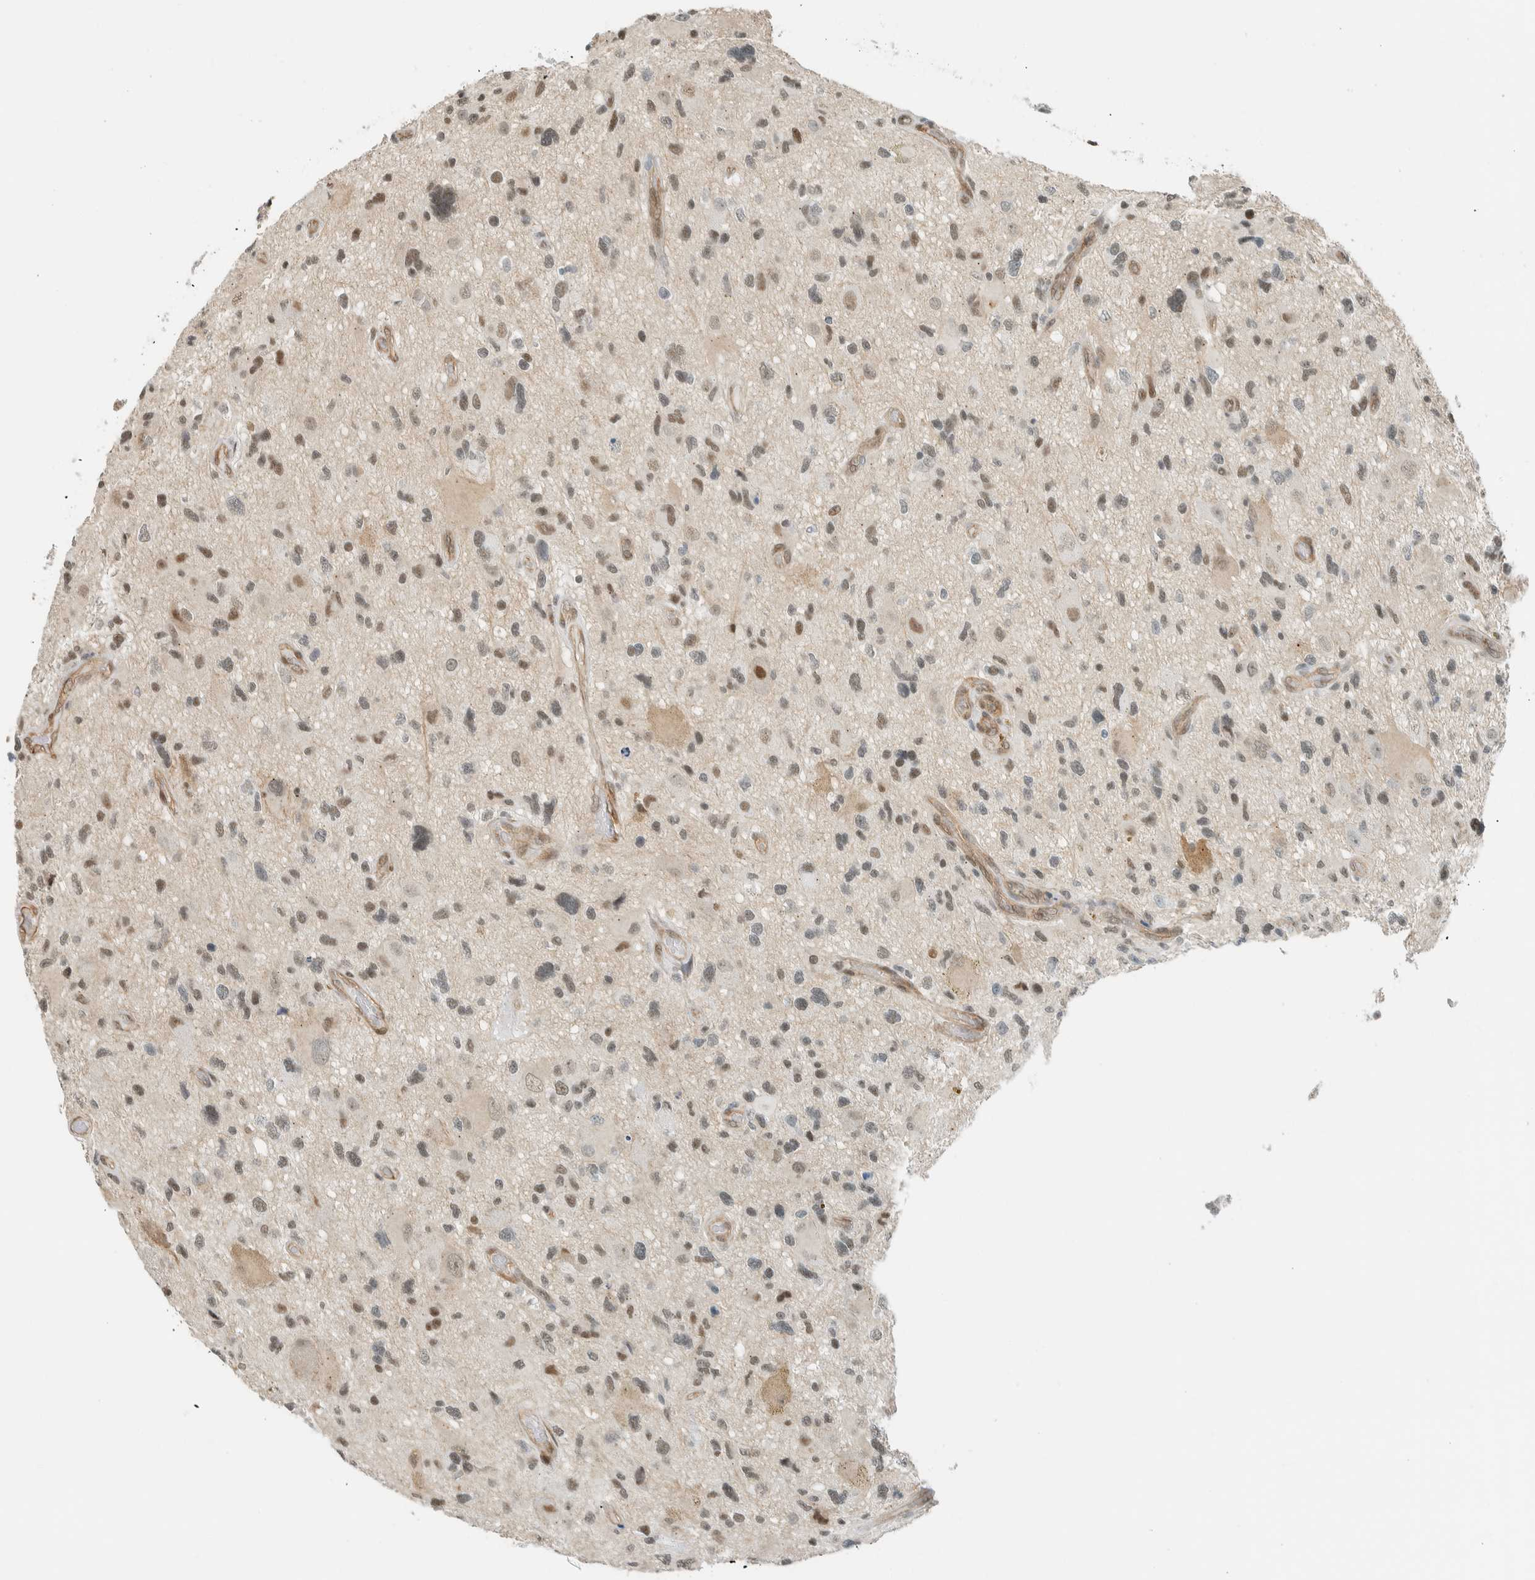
{"staining": {"intensity": "weak", "quantity": "<25%", "location": "nuclear"}, "tissue": "glioma", "cell_type": "Tumor cells", "image_type": "cancer", "snomed": [{"axis": "morphology", "description": "Glioma, malignant, High grade"}, {"axis": "topography", "description": "Brain"}], "caption": "IHC histopathology image of glioma stained for a protein (brown), which reveals no staining in tumor cells. Nuclei are stained in blue.", "gene": "NIBAN2", "patient": {"sex": "male", "age": 33}}